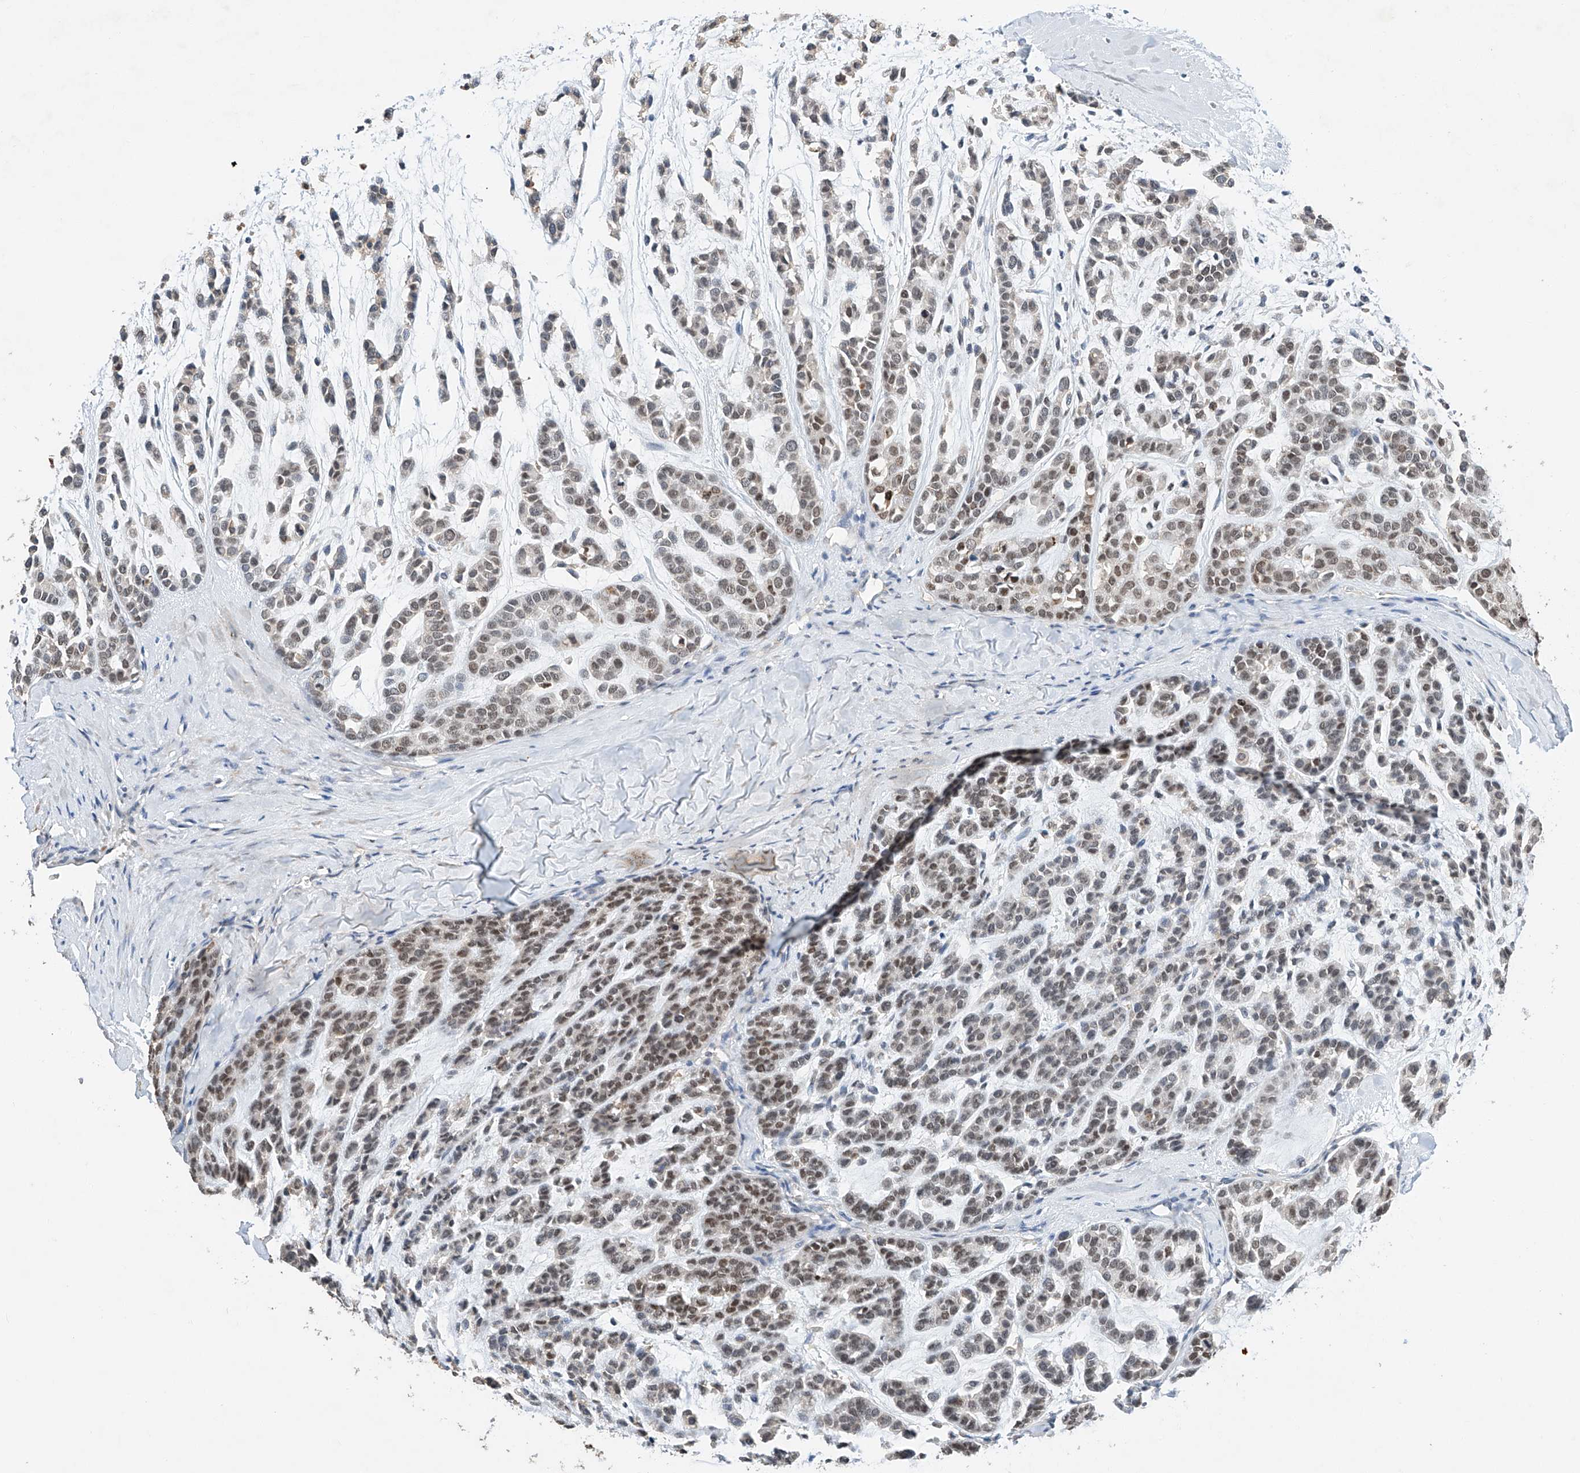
{"staining": {"intensity": "weak", "quantity": "<25%", "location": "nuclear"}, "tissue": "head and neck cancer", "cell_type": "Tumor cells", "image_type": "cancer", "snomed": [{"axis": "morphology", "description": "Adenocarcinoma, NOS"}, {"axis": "morphology", "description": "Adenoma, NOS"}, {"axis": "topography", "description": "Head-Neck"}], "caption": "IHC image of adenocarcinoma (head and neck) stained for a protein (brown), which exhibits no expression in tumor cells.", "gene": "CTDP1", "patient": {"sex": "female", "age": 55}}